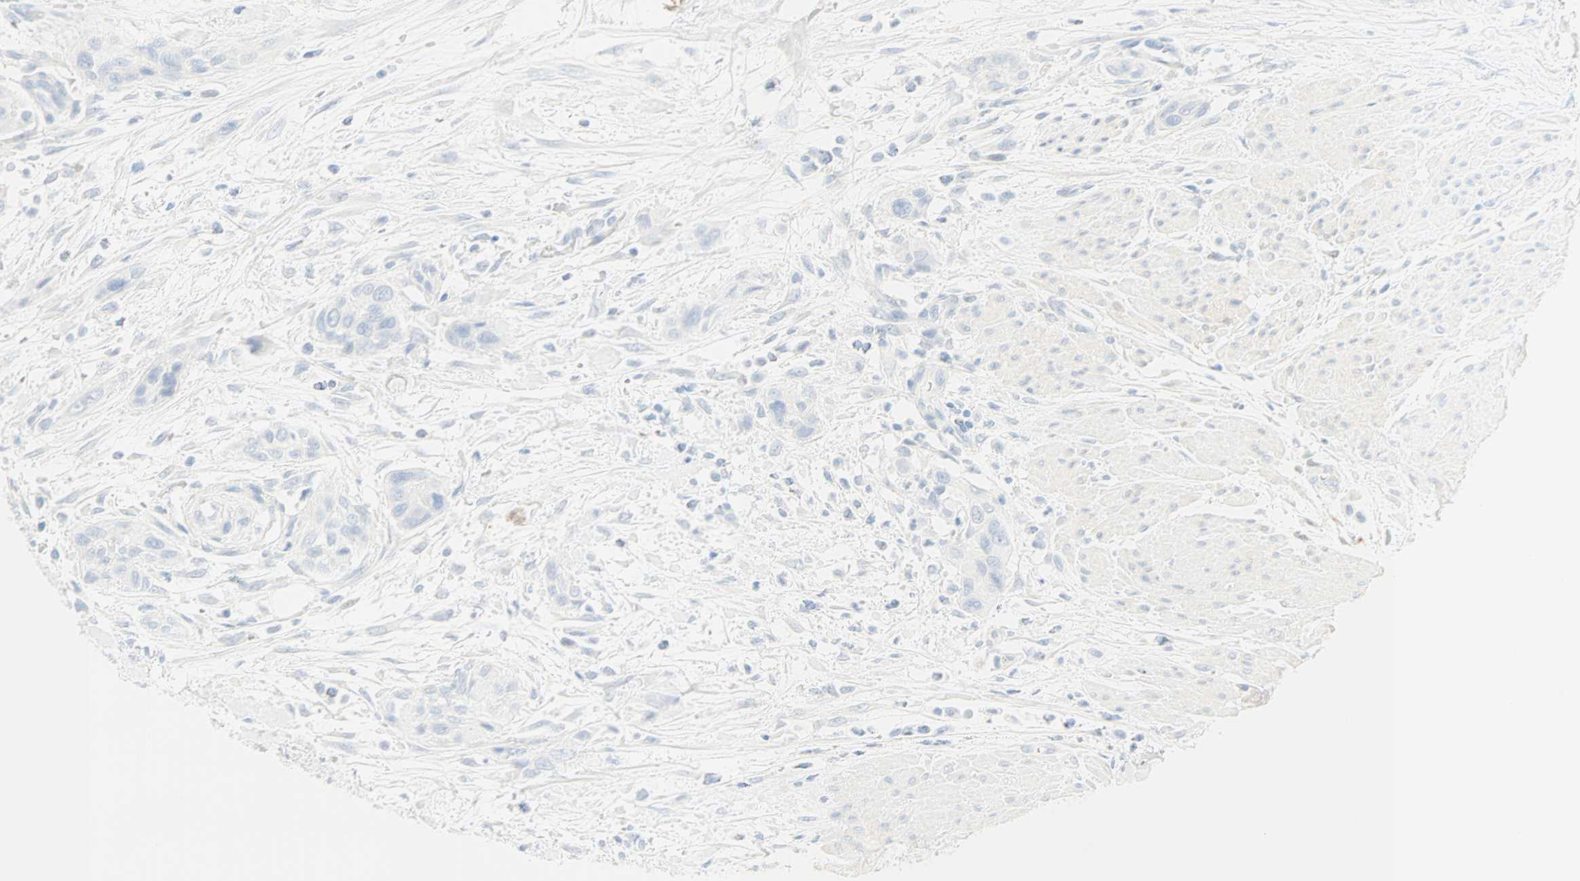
{"staining": {"intensity": "negative", "quantity": "none", "location": "none"}, "tissue": "urothelial cancer", "cell_type": "Tumor cells", "image_type": "cancer", "snomed": [{"axis": "morphology", "description": "Urothelial carcinoma, High grade"}, {"axis": "topography", "description": "Urinary bladder"}], "caption": "DAB immunohistochemical staining of urothelial carcinoma (high-grade) shows no significant staining in tumor cells. The staining is performed using DAB (3,3'-diaminobenzidine) brown chromogen with nuclei counter-stained in using hematoxylin.", "gene": "SELENBP1", "patient": {"sex": "male", "age": 35}}